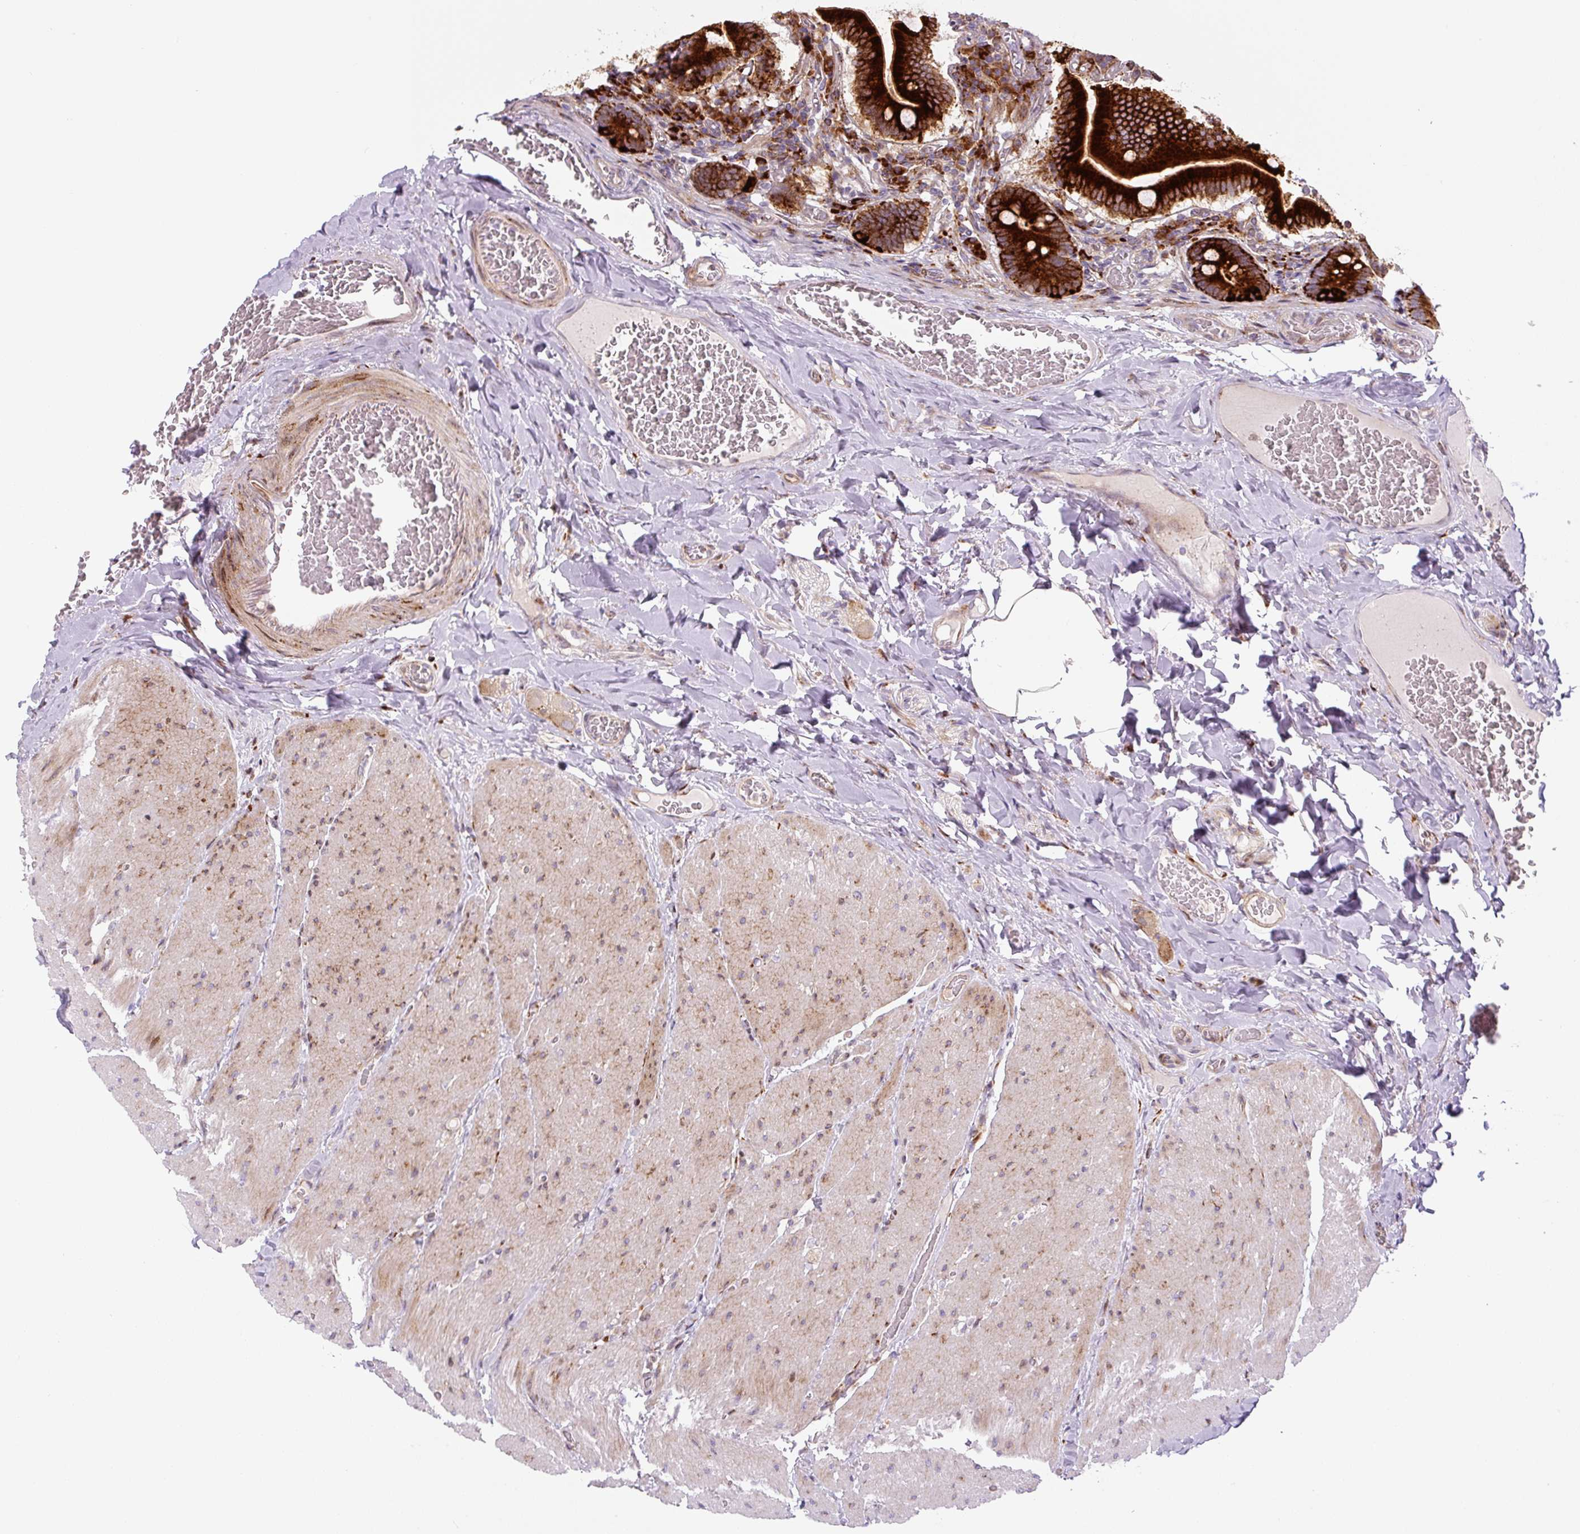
{"staining": {"intensity": "strong", "quantity": ">75%", "location": "cytoplasmic/membranous"}, "tissue": "duodenum", "cell_type": "Glandular cells", "image_type": "normal", "snomed": [{"axis": "morphology", "description": "Normal tissue, NOS"}, {"axis": "topography", "description": "Duodenum"}], "caption": "A brown stain shows strong cytoplasmic/membranous staining of a protein in glandular cells of normal human duodenum.", "gene": "DISP3", "patient": {"sex": "female", "age": 62}}